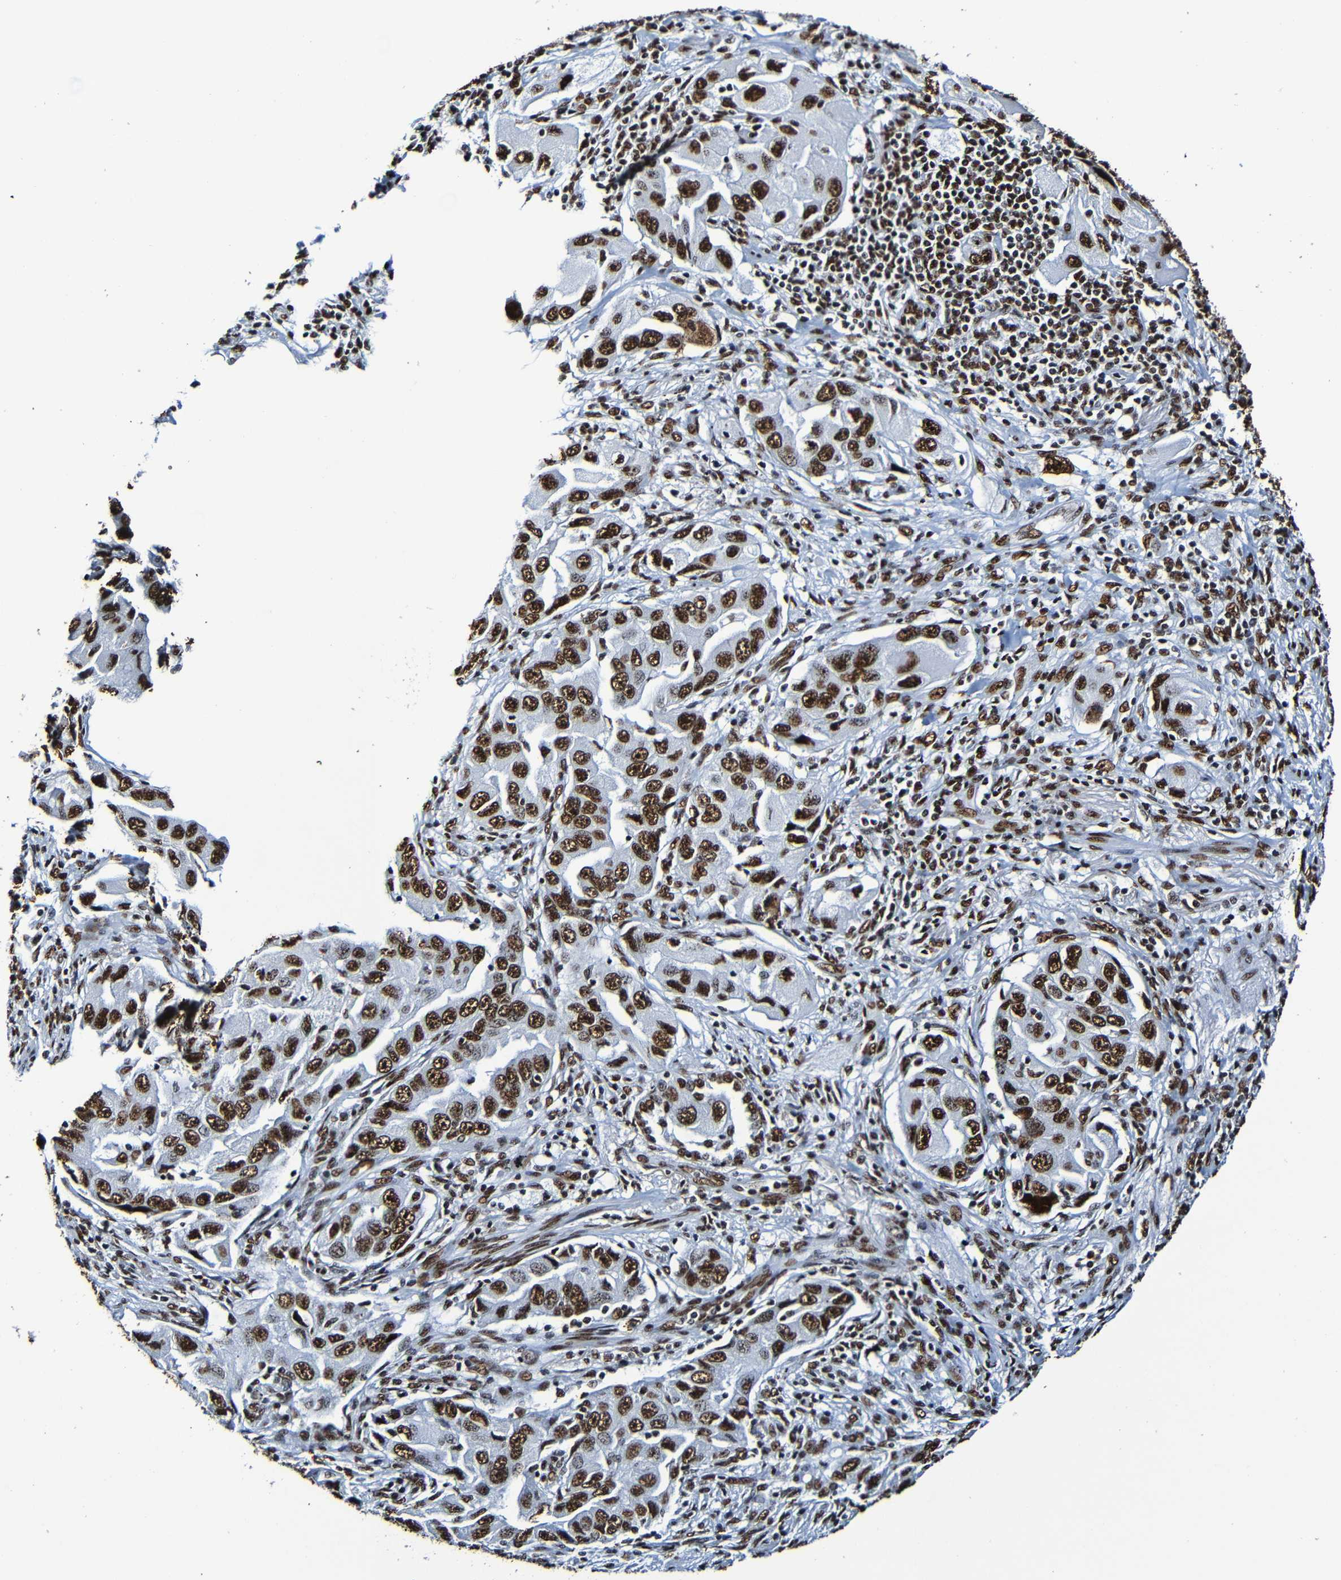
{"staining": {"intensity": "strong", "quantity": ">75%", "location": "nuclear"}, "tissue": "lung cancer", "cell_type": "Tumor cells", "image_type": "cancer", "snomed": [{"axis": "morphology", "description": "Adenocarcinoma, NOS"}, {"axis": "topography", "description": "Lung"}], "caption": "A micrograph showing strong nuclear positivity in about >75% of tumor cells in adenocarcinoma (lung), as visualized by brown immunohistochemical staining.", "gene": "SRSF3", "patient": {"sex": "female", "age": 65}}